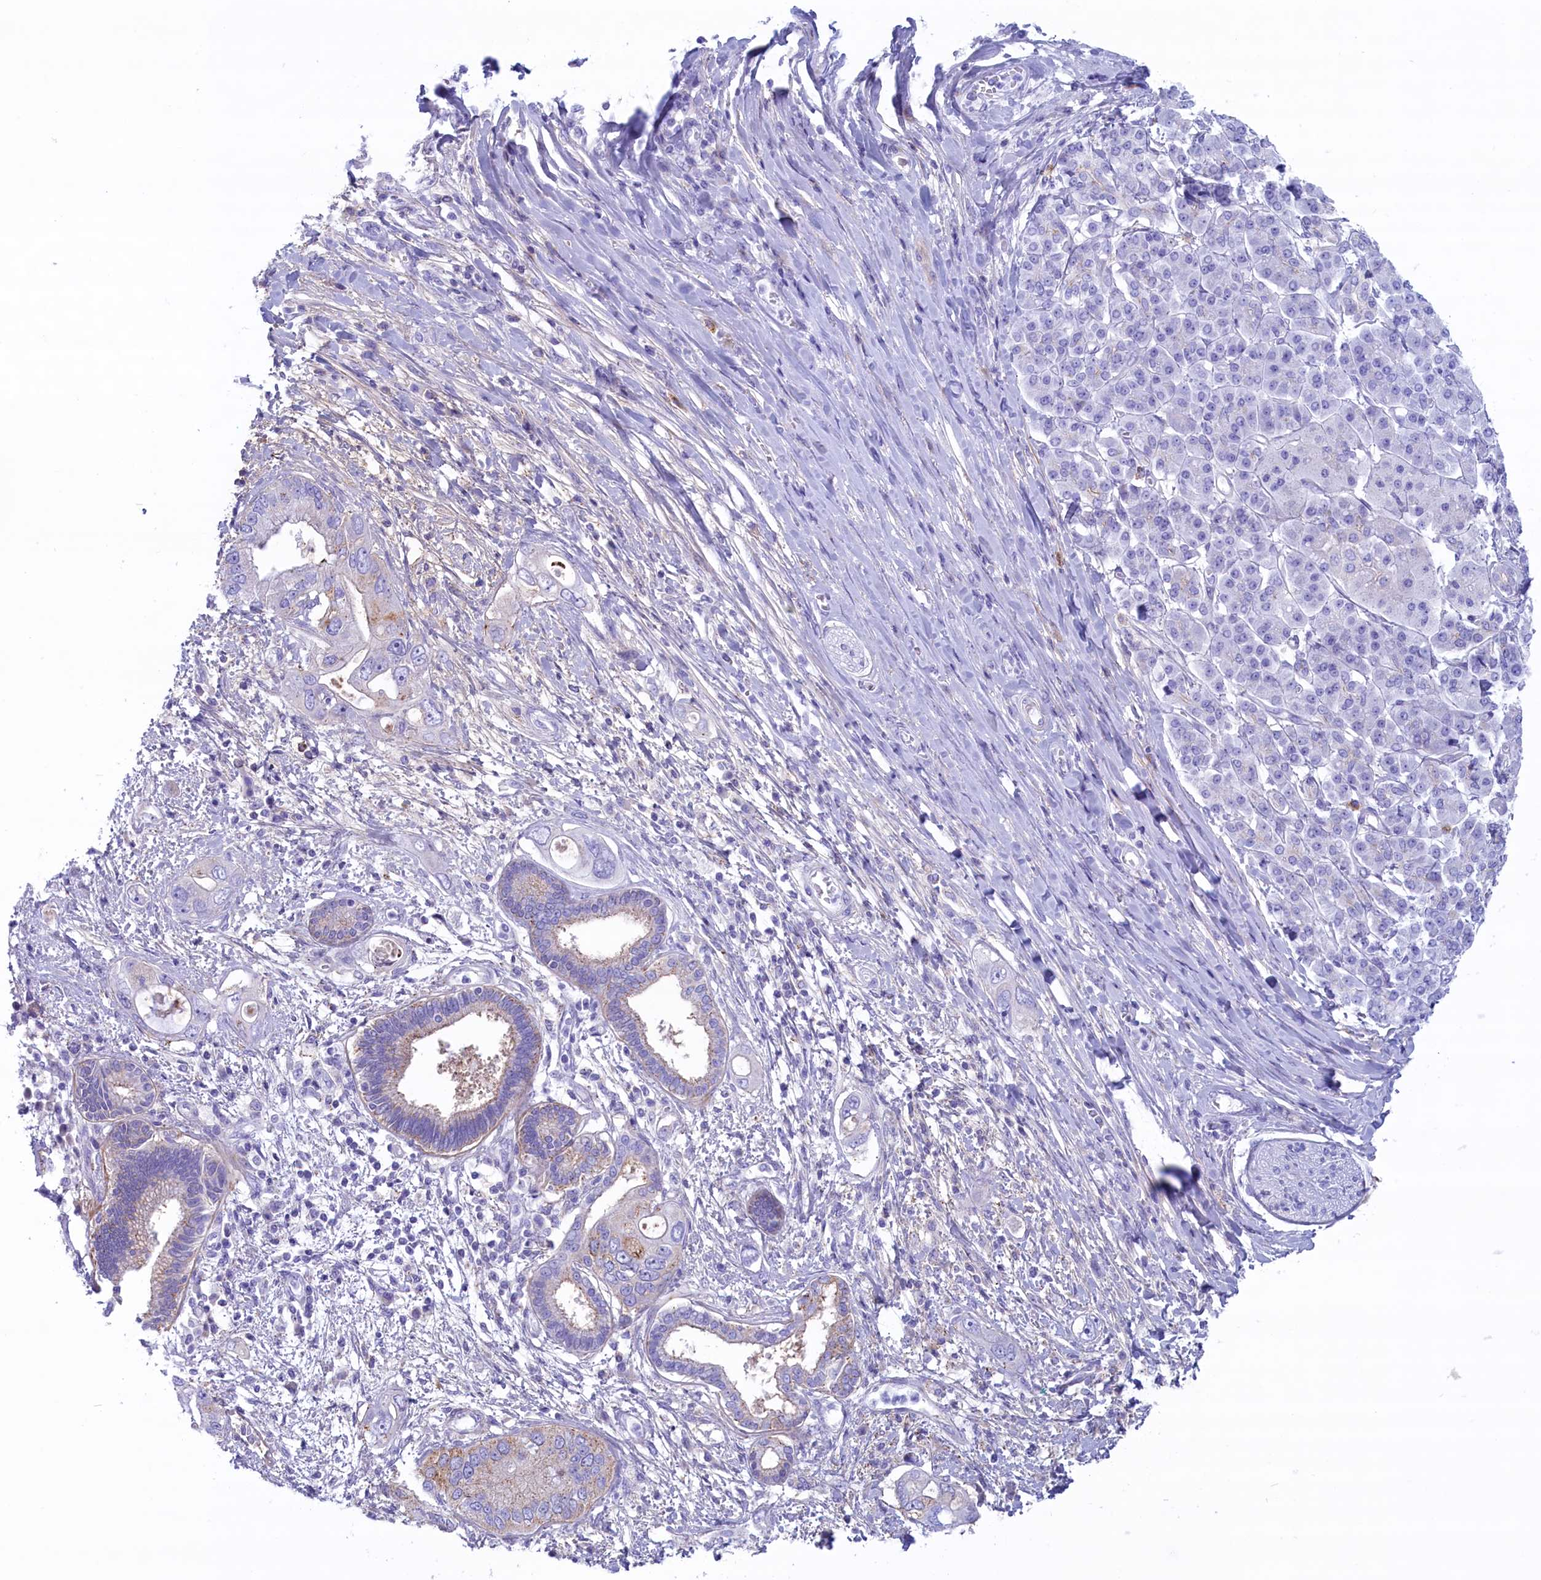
{"staining": {"intensity": "negative", "quantity": "none", "location": "none"}, "tissue": "pancreatic cancer", "cell_type": "Tumor cells", "image_type": "cancer", "snomed": [{"axis": "morphology", "description": "Inflammation, NOS"}, {"axis": "morphology", "description": "Adenocarcinoma, NOS"}, {"axis": "topography", "description": "Pancreas"}], "caption": "There is no significant staining in tumor cells of pancreatic cancer (adenocarcinoma). The staining is performed using DAB (3,3'-diaminobenzidine) brown chromogen with nuclei counter-stained in using hematoxylin.", "gene": "MPV17L2", "patient": {"sex": "female", "age": 56}}